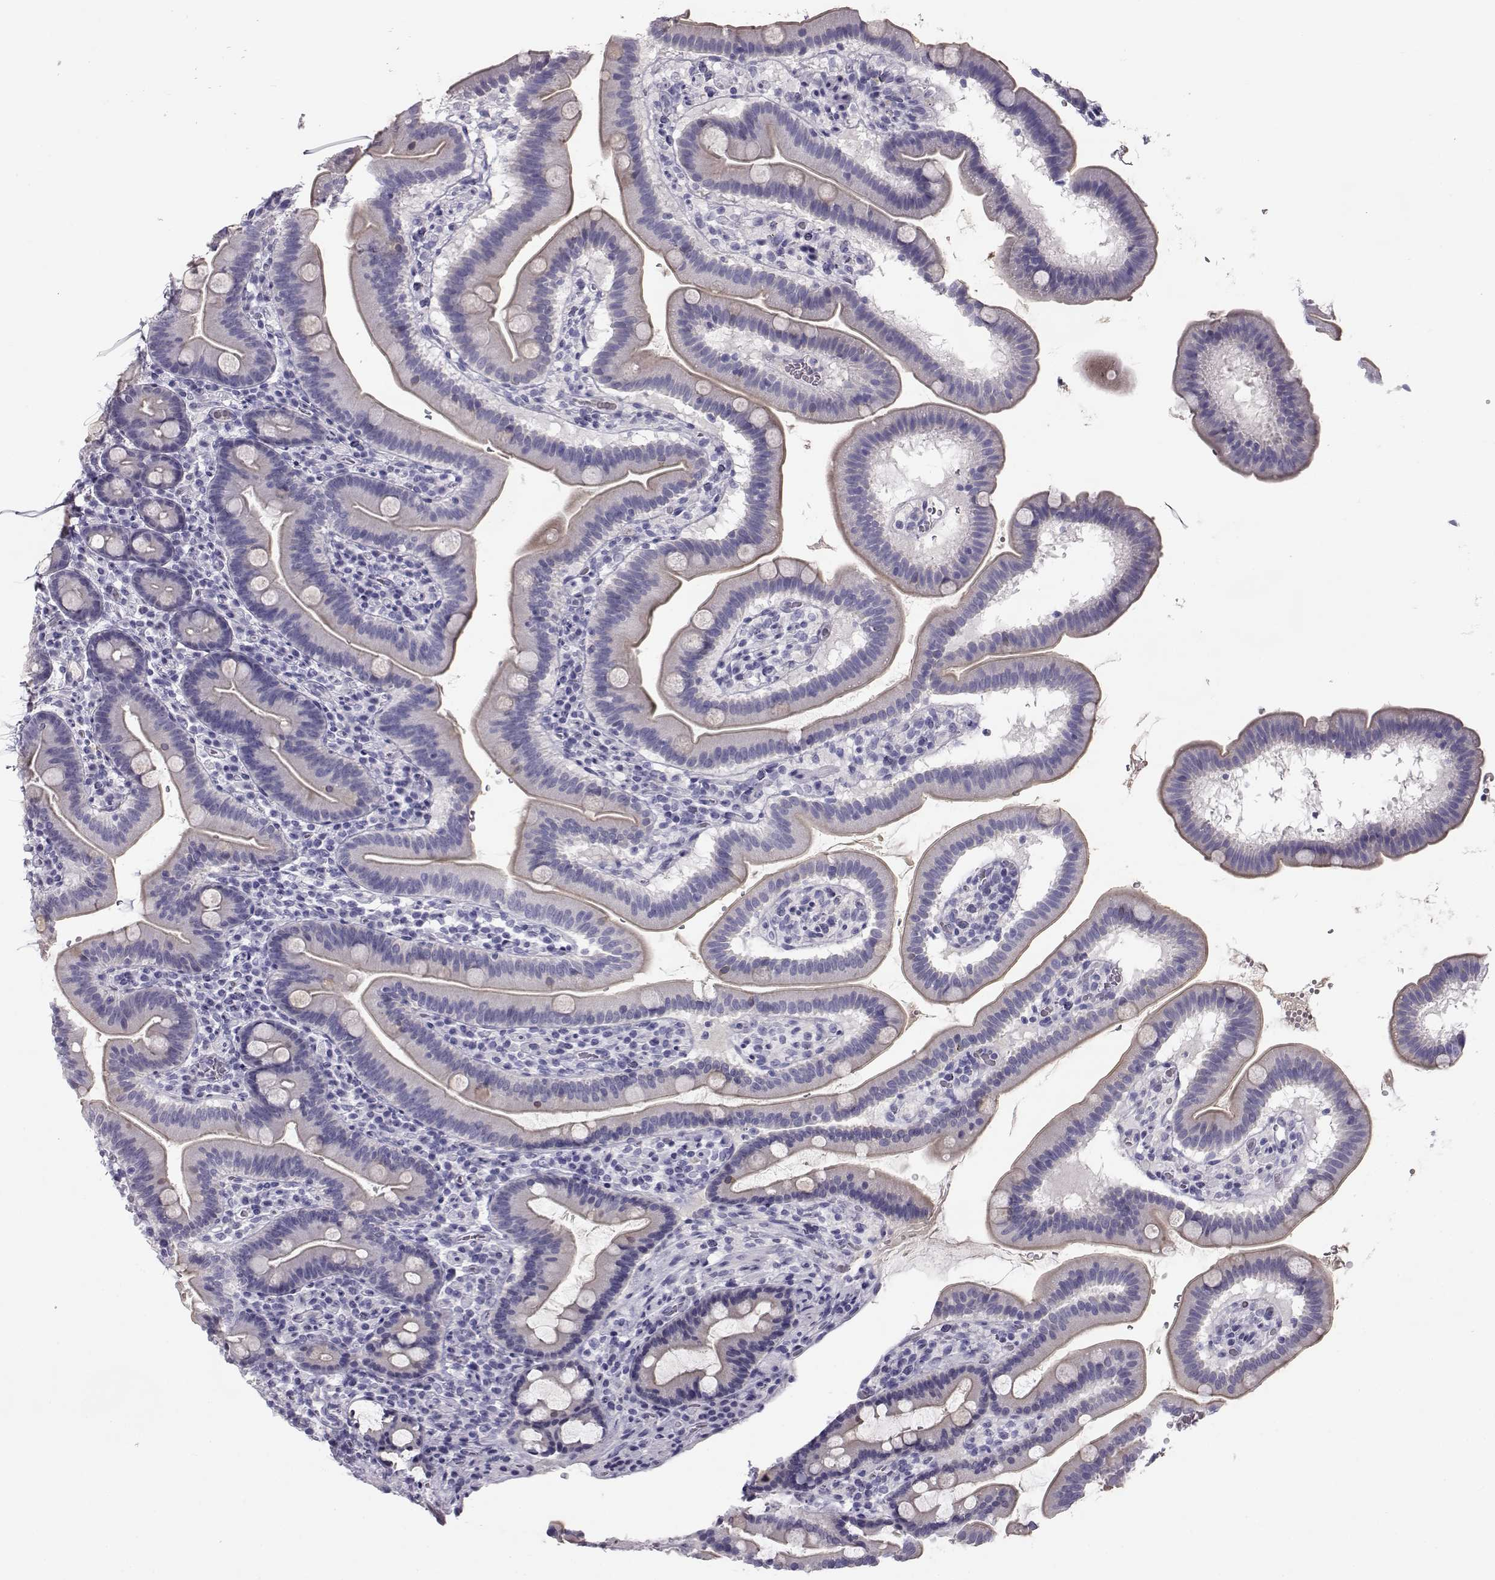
{"staining": {"intensity": "weak", "quantity": "<25%", "location": "cytoplasmic/membranous"}, "tissue": "duodenum", "cell_type": "Glandular cells", "image_type": "normal", "snomed": [{"axis": "morphology", "description": "Normal tissue, NOS"}, {"axis": "topography", "description": "Duodenum"}], "caption": "This is an immunohistochemistry (IHC) photomicrograph of unremarkable human duodenum. There is no staining in glandular cells.", "gene": "GPR26", "patient": {"sex": "male", "age": 59}}